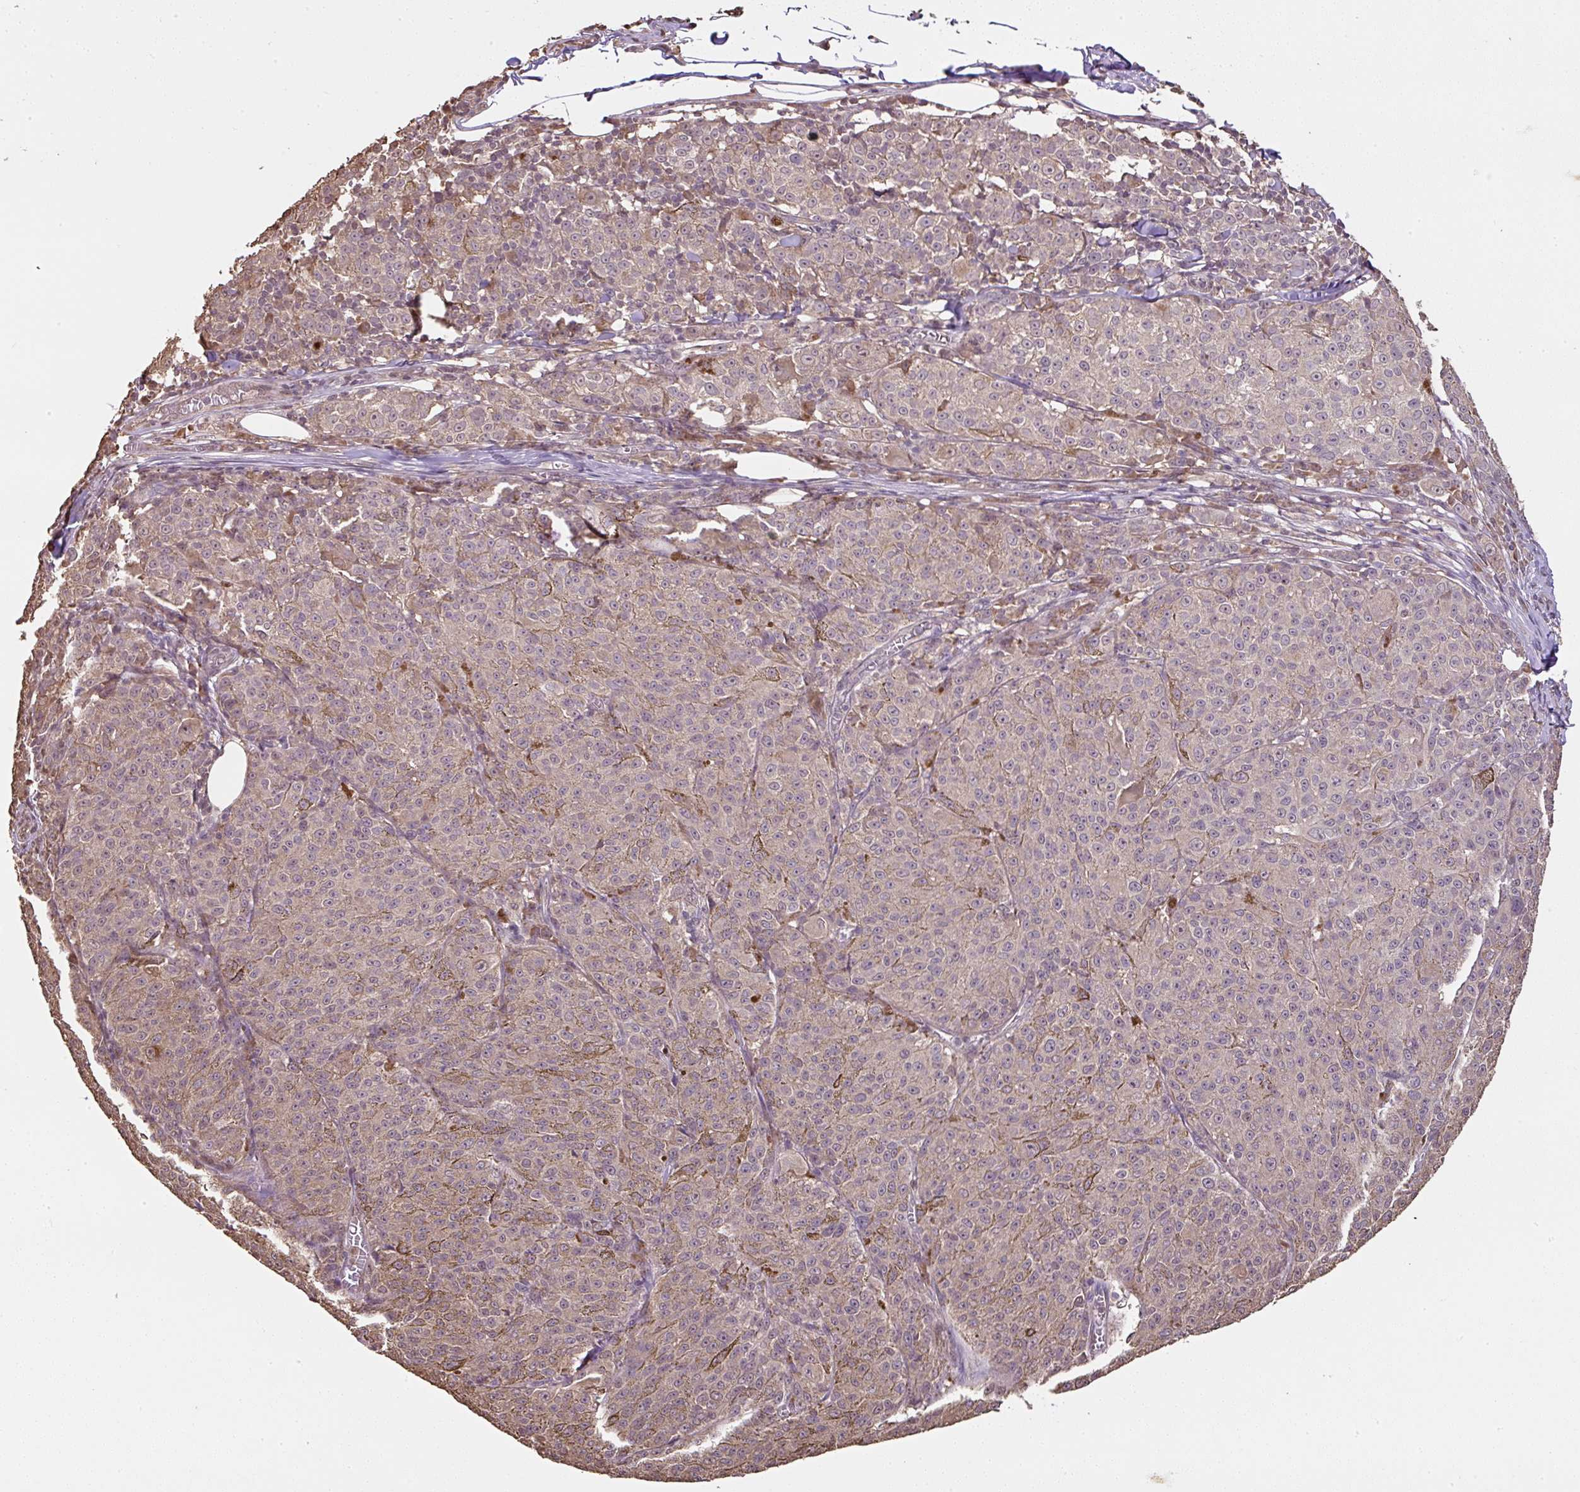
{"staining": {"intensity": "weak", "quantity": "25%-75%", "location": "cytoplasmic/membranous"}, "tissue": "melanoma", "cell_type": "Tumor cells", "image_type": "cancer", "snomed": [{"axis": "morphology", "description": "Malignant melanoma, NOS"}, {"axis": "topography", "description": "Skin"}], "caption": "About 25%-75% of tumor cells in human melanoma reveal weak cytoplasmic/membranous protein staining as visualized by brown immunohistochemical staining.", "gene": "TMEM170B", "patient": {"sex": "female", "age": 52}}